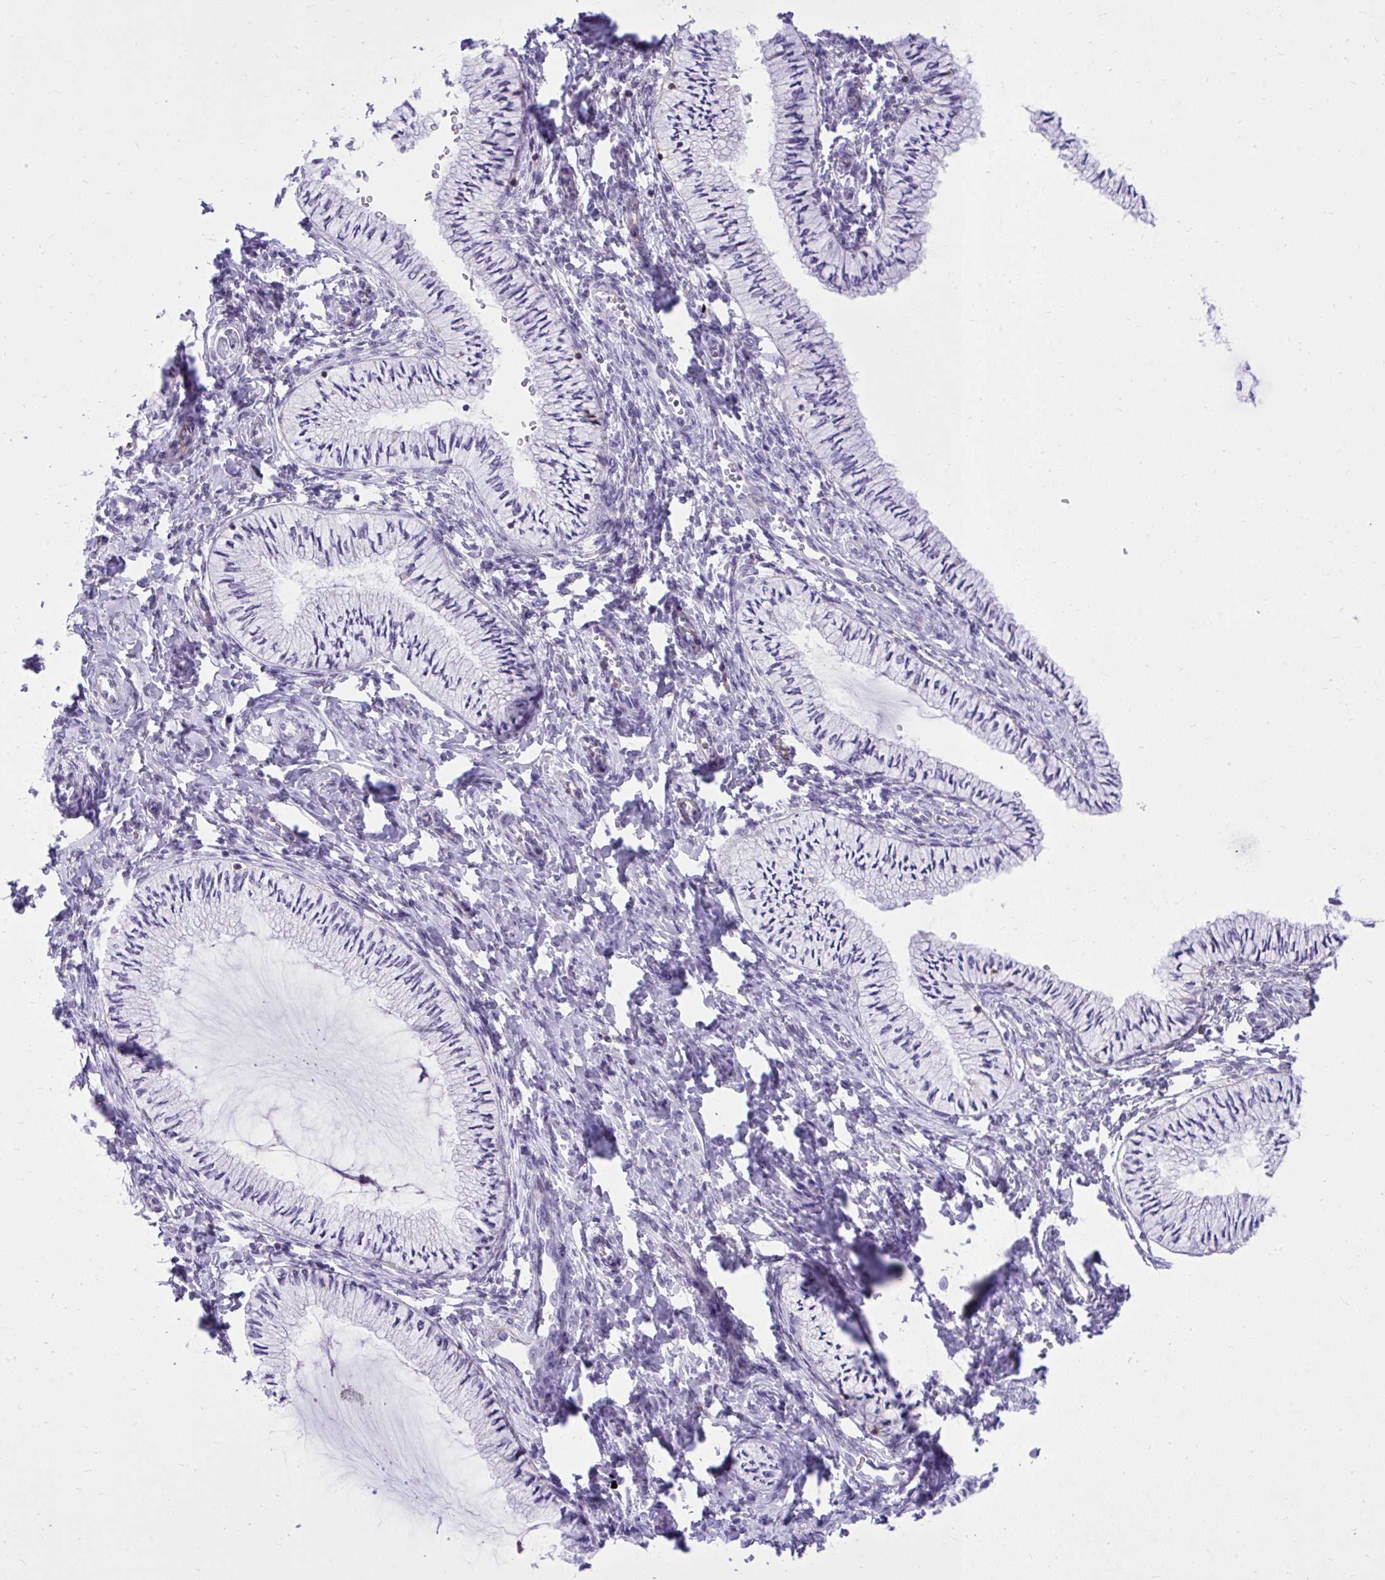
{"staining": {"intensity": "negative", "quantity": "none", "location": "none"}, "tissue": "cervix", "cell_type": "Glandular cells", "image_type": "normal", "snomed": [{"axis": "morphology", "description": "Normal tissue, NOS"}, {"axis": "topography", "description": "Cervix"}], "caption": "The IHC histopathology image has no significant expression in glandular cells of cervix.", "gene": "GPRIN3", "patient": {"sex": "female", "age": 24}}